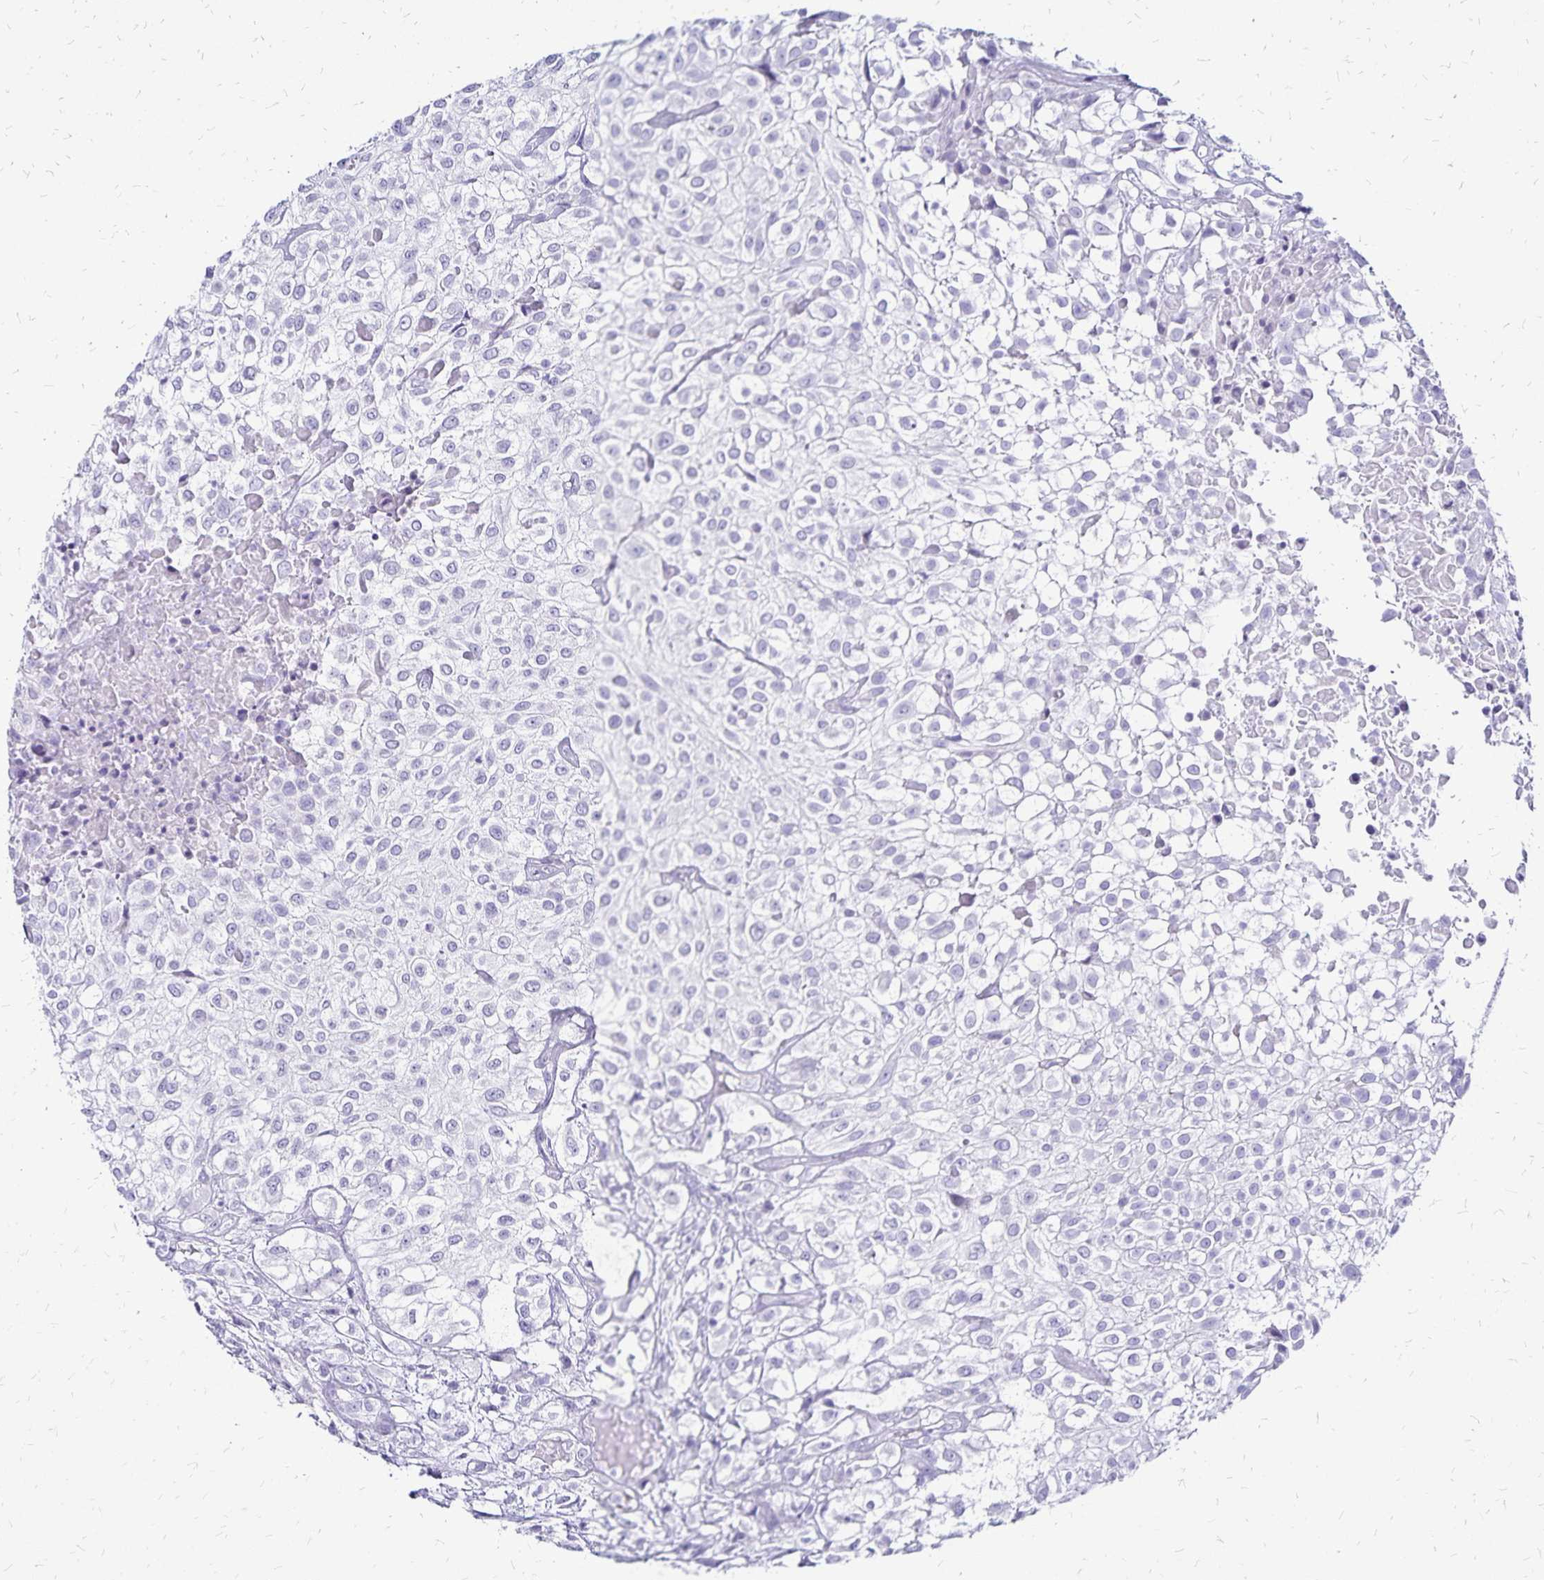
{"staining": {"intensity": "negative", "quantity": "none", "location": "none"}, "tissue": "urothelial cancer", "cell_type": "Tumor cells", "image_type": "cancer", "snomed": [{"axis": "morphology", "description": "Urothelial carcinoma, High grade"}, {"axis": "topography", "description": "Urinary bladder"}], "caption": "This is a photomicrograph of IHC staining of urothelial cancer, which shows no positivity in tumor cells.", "gene": "LIN28B", "patient": {"sex": "male", "age": 56}}